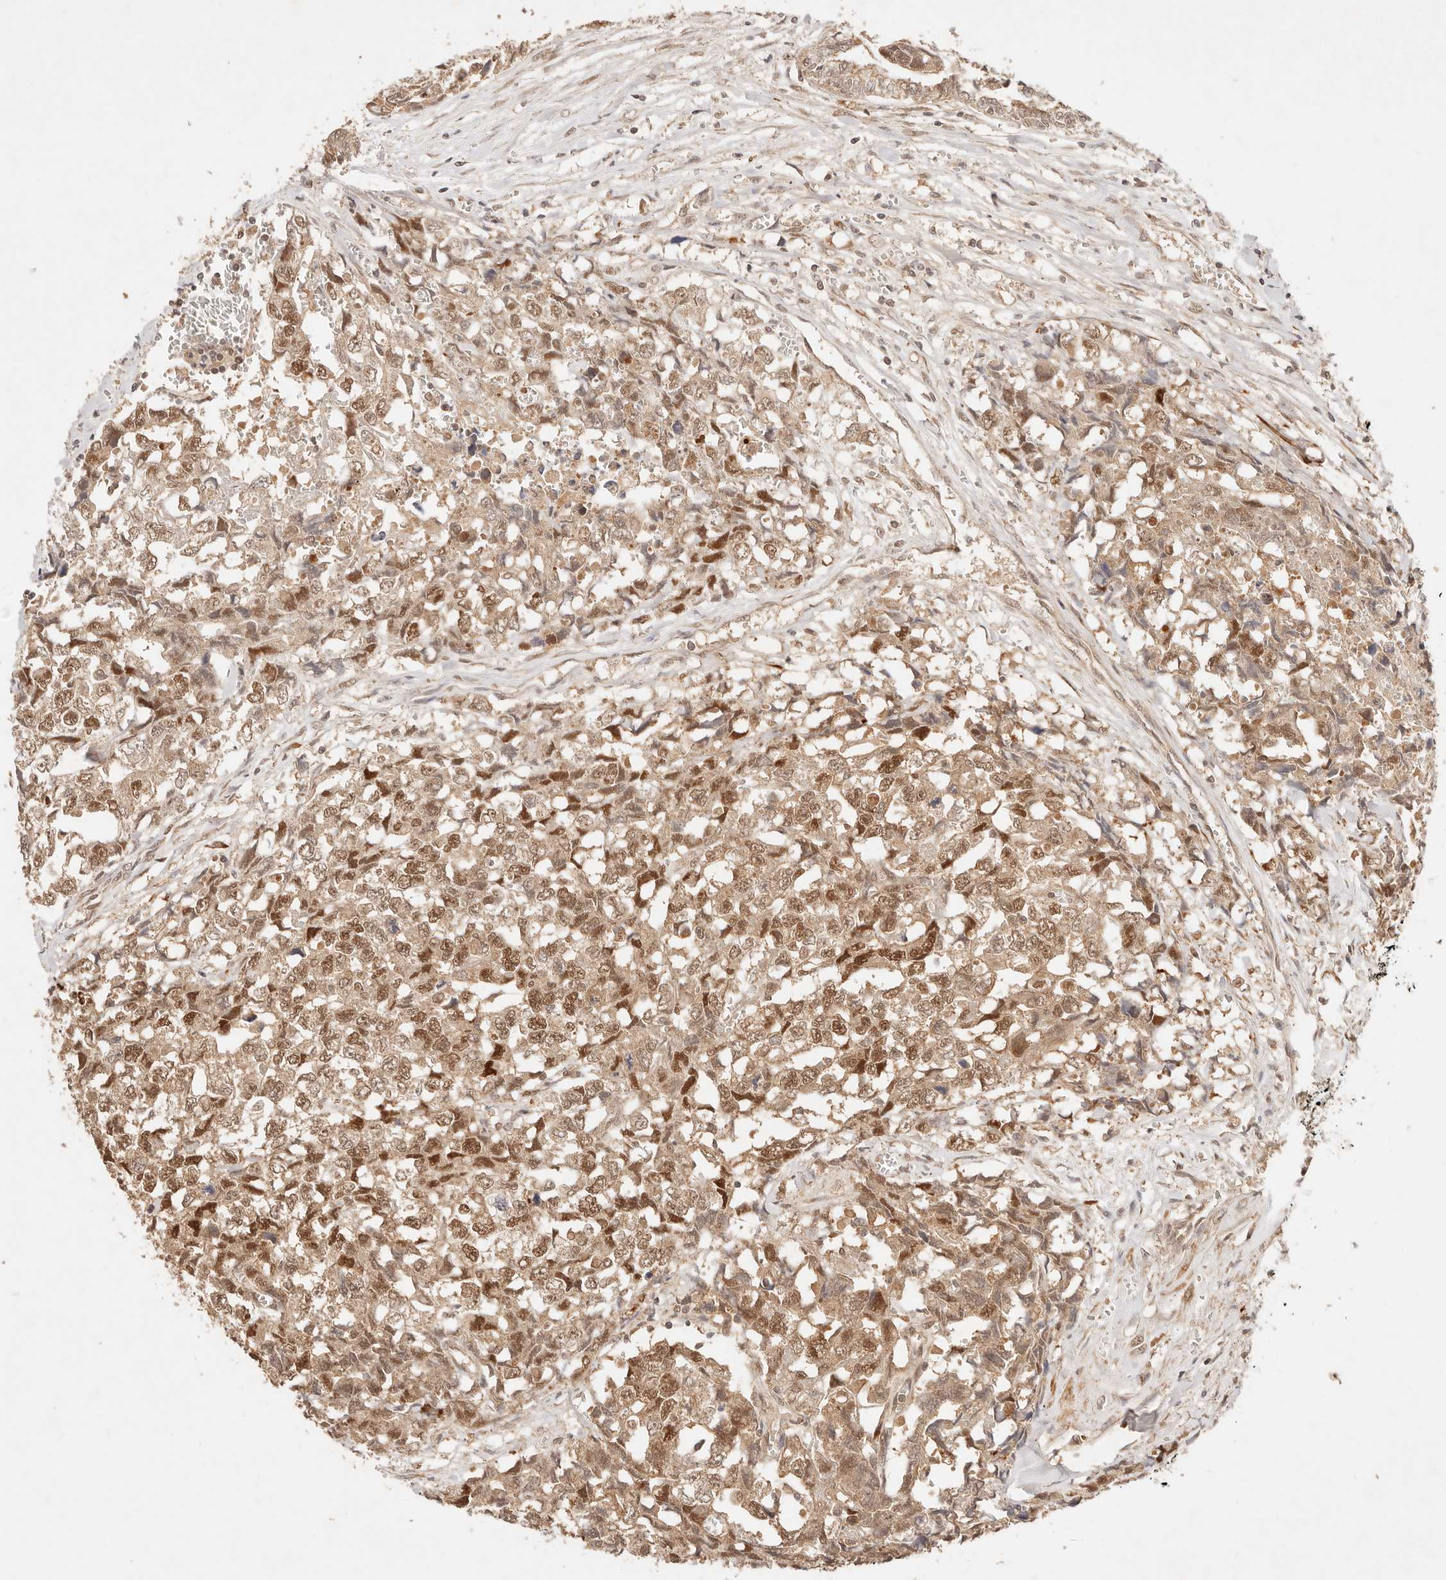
{"staining": {"intensity": "moderate", "quantity": ">75%", "location": "cytoplasmic/membranous,nuclear"}, "tissue": "testis cancer", "cell_type": "Tumor cells", "image_type": "cancer", "snomed": [{"axis": "morphology", "description": "Carcinoma, Embryonal, NOS"}, {"axis": "topography", "description": "Testis"}], "caption": "Protein expression analysis of human testis embryonal carcinoma reveals moderate cytoplasmic/membranous and nuclear positivity in about >75% of tumor cells.", "gene": "TRIM11", "patient": {"sex": "male", "age": 31}}